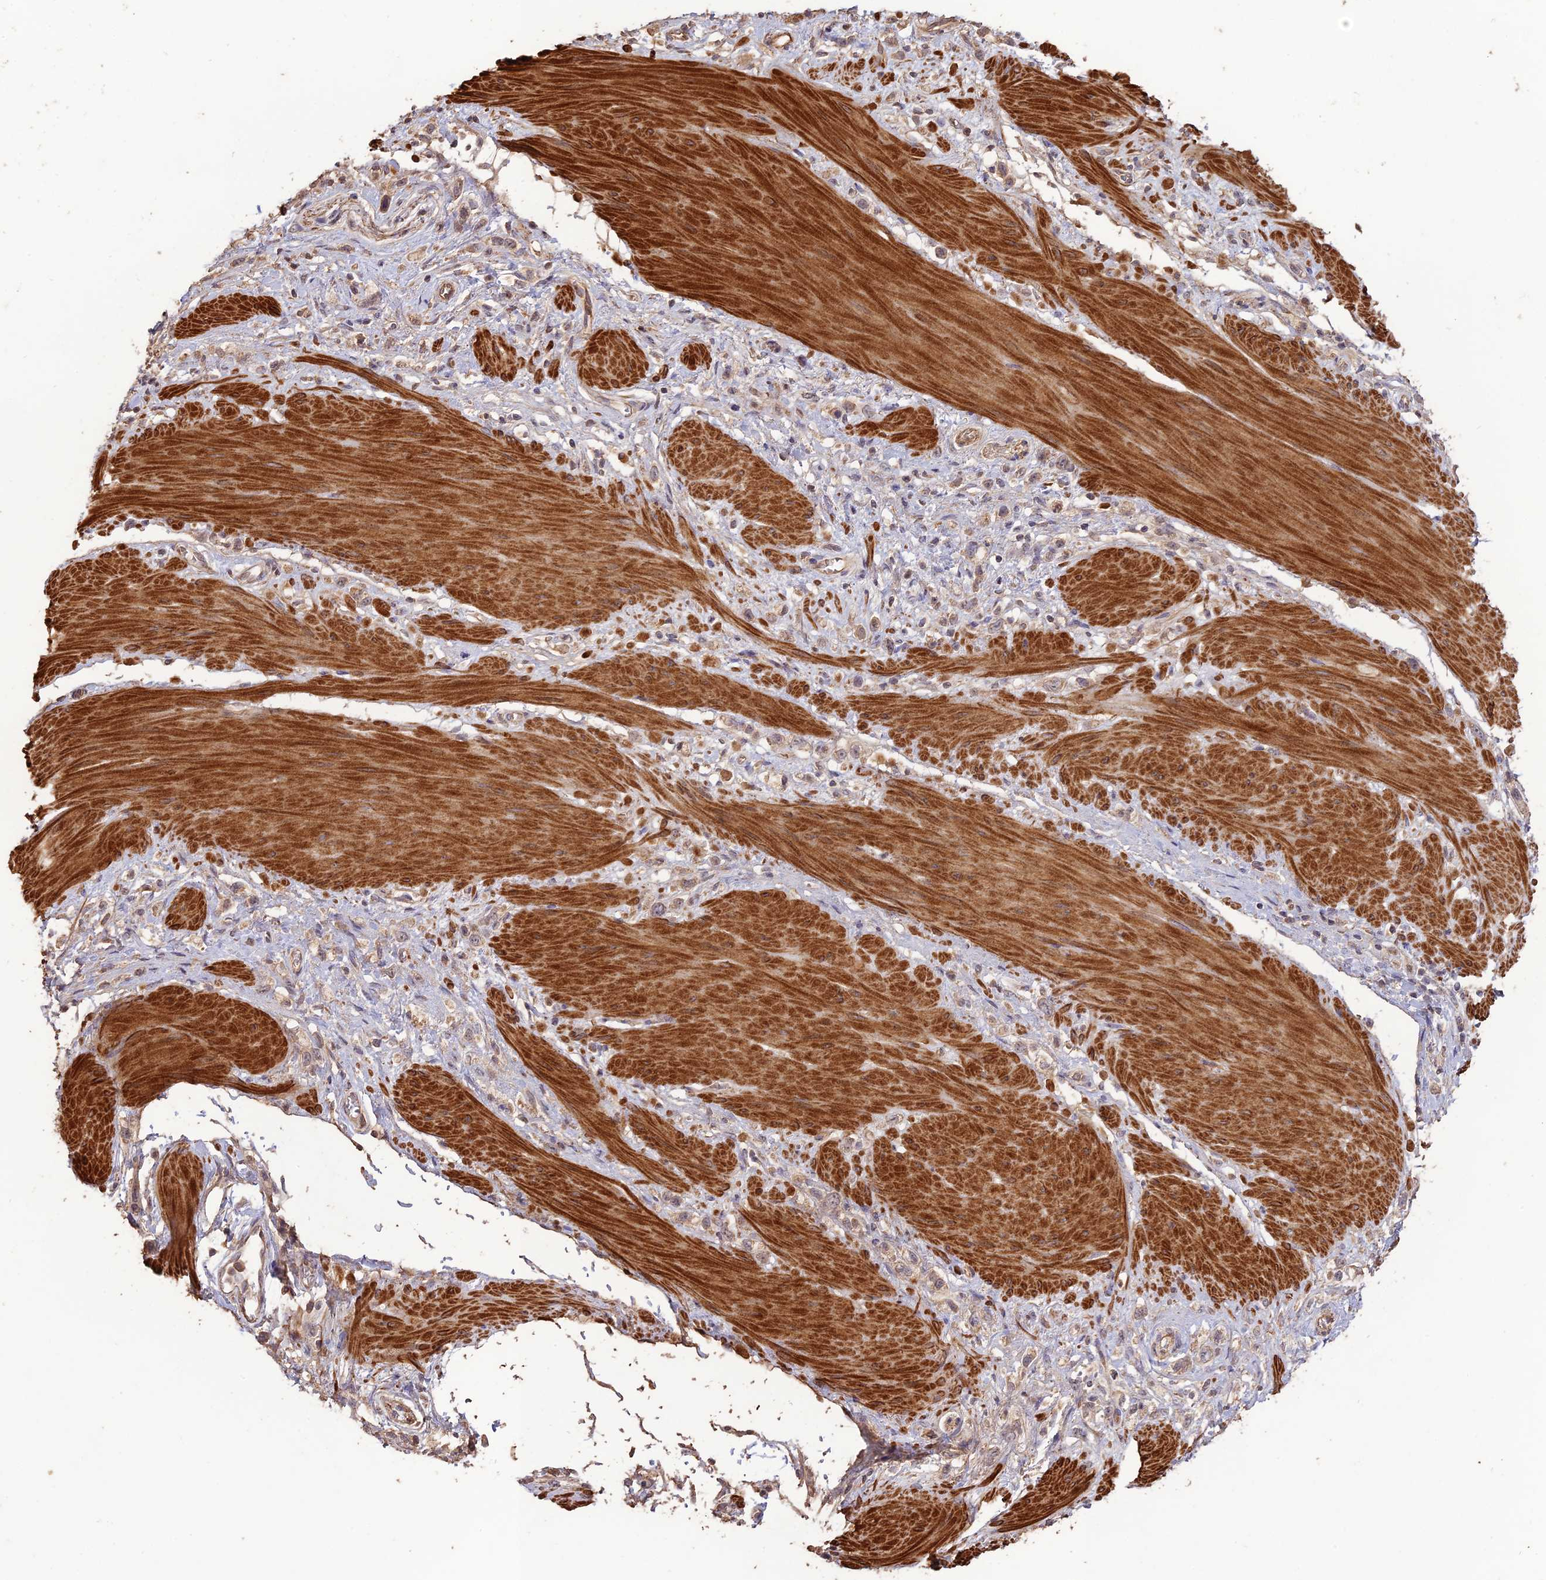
{"staining": {"intensity": "weak", "quantity": "<25%", "location": "cytoplasmic/membranous"}, "tissue": "stomach cancer", "cell_type": "Tumor cells", "image_type": "cancer", "snomed": [{"axis": "morphology", "description": "Adenocarcinoma, NOS"}, {"axis": "topography", "description": "Stomach"}], "caption": "The image shows no significant positivity in tumor cells of stomach cancer (adenocarcinoma).", "gene": "LAYN", "patient": {"sex": "female", "age": 65}}